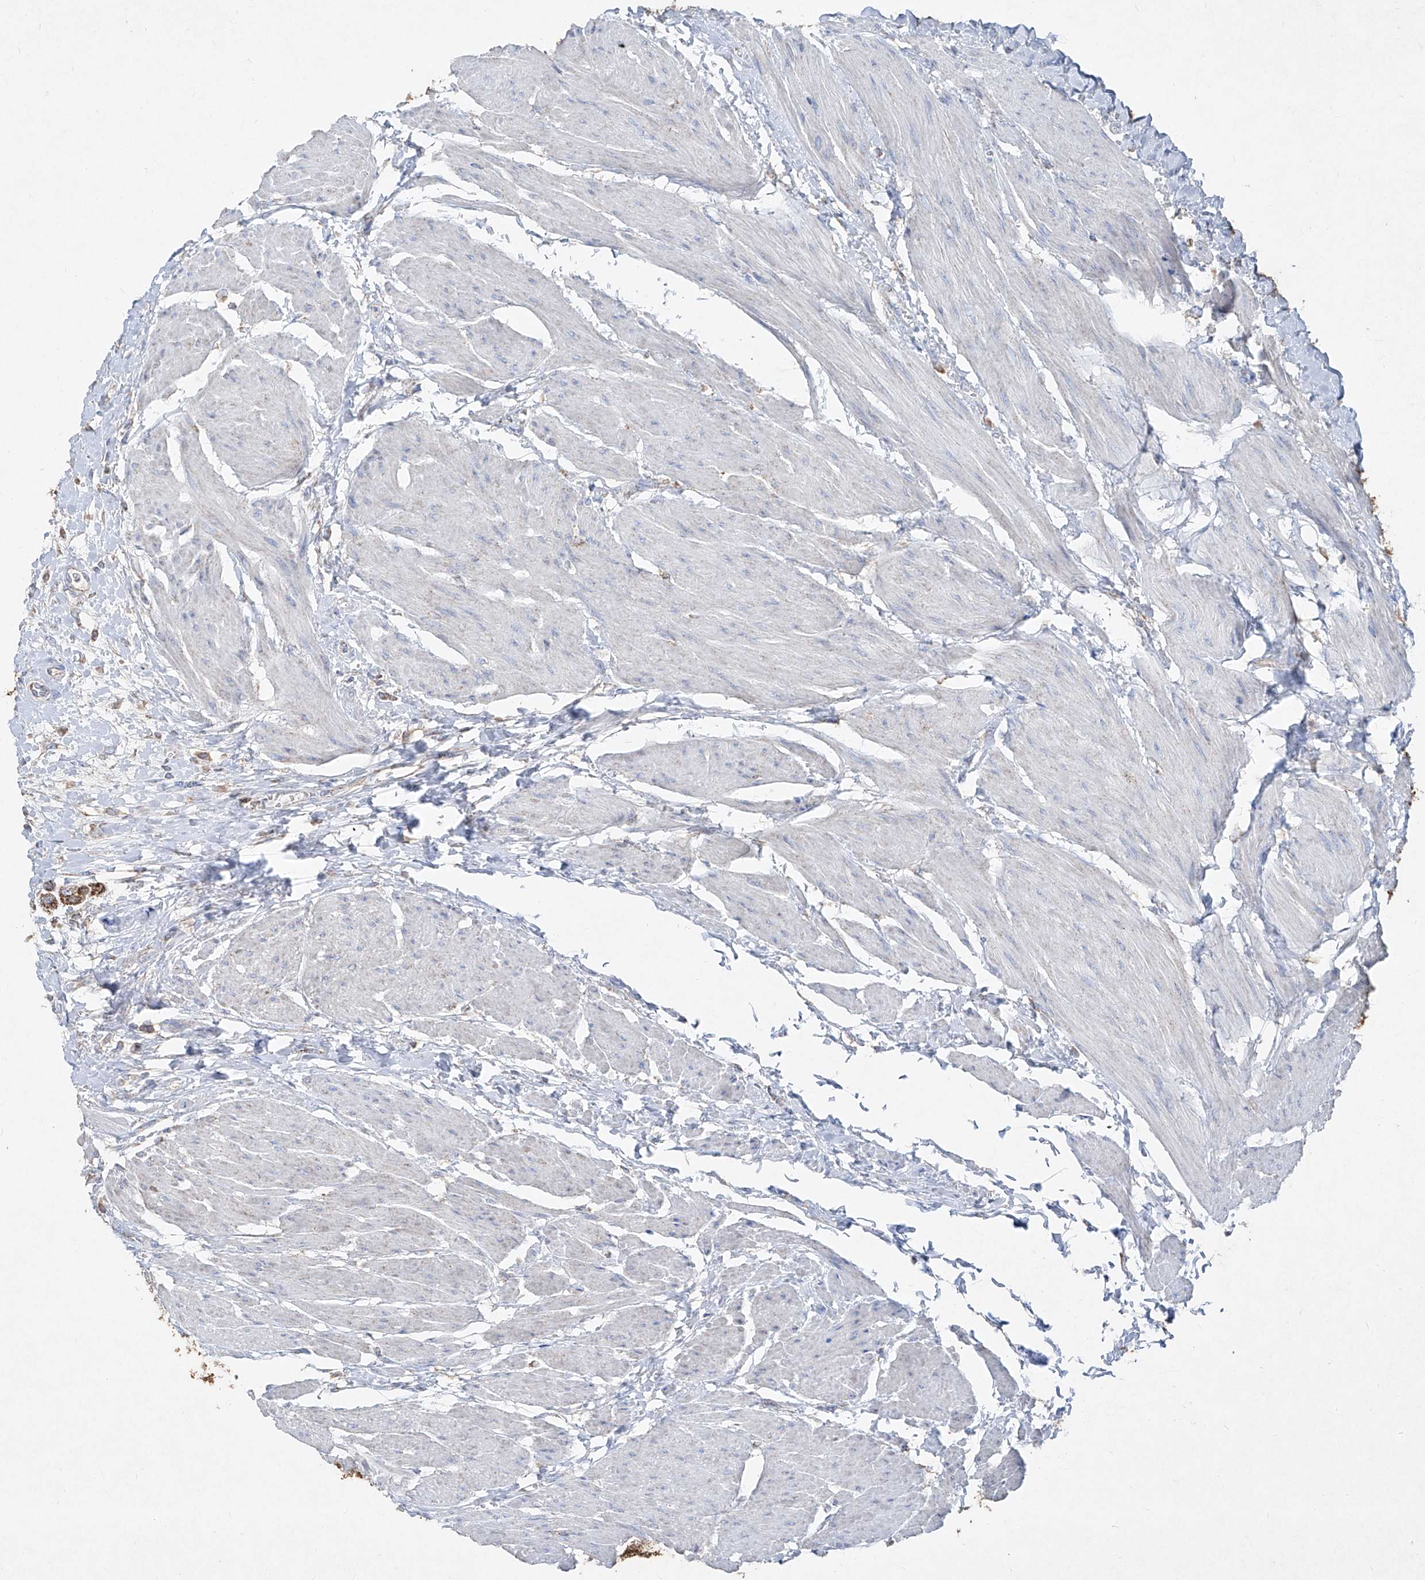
{"staining": {"intensity": "moderate", "quantity": ">75%", "location": "cytoplasmic/membranous"}, "tissue": "urothelial cancer", "cell_type": "Tumor cells", "image_type": "cancer", "snomed": [{"axis": "morphology", "description": "Urothelial carcinoma, High grade"}, {"axis": "topography", "description": "Urinary bladder"}], "caption": "DAB immunohistochemical staining of high-grade urothelial carcinoma exhibits moderate cytoplasmic/membranous protein staining in about >75% of tumor cells. The staining is performed using DAB (3,3'-diaminobenzidine) brown chromogen to label protein expression. The nuclei are counter-stained blue using hematoxylin.", "gene": "ABCD3", "patient": {"sex": "male", "age": 50}}